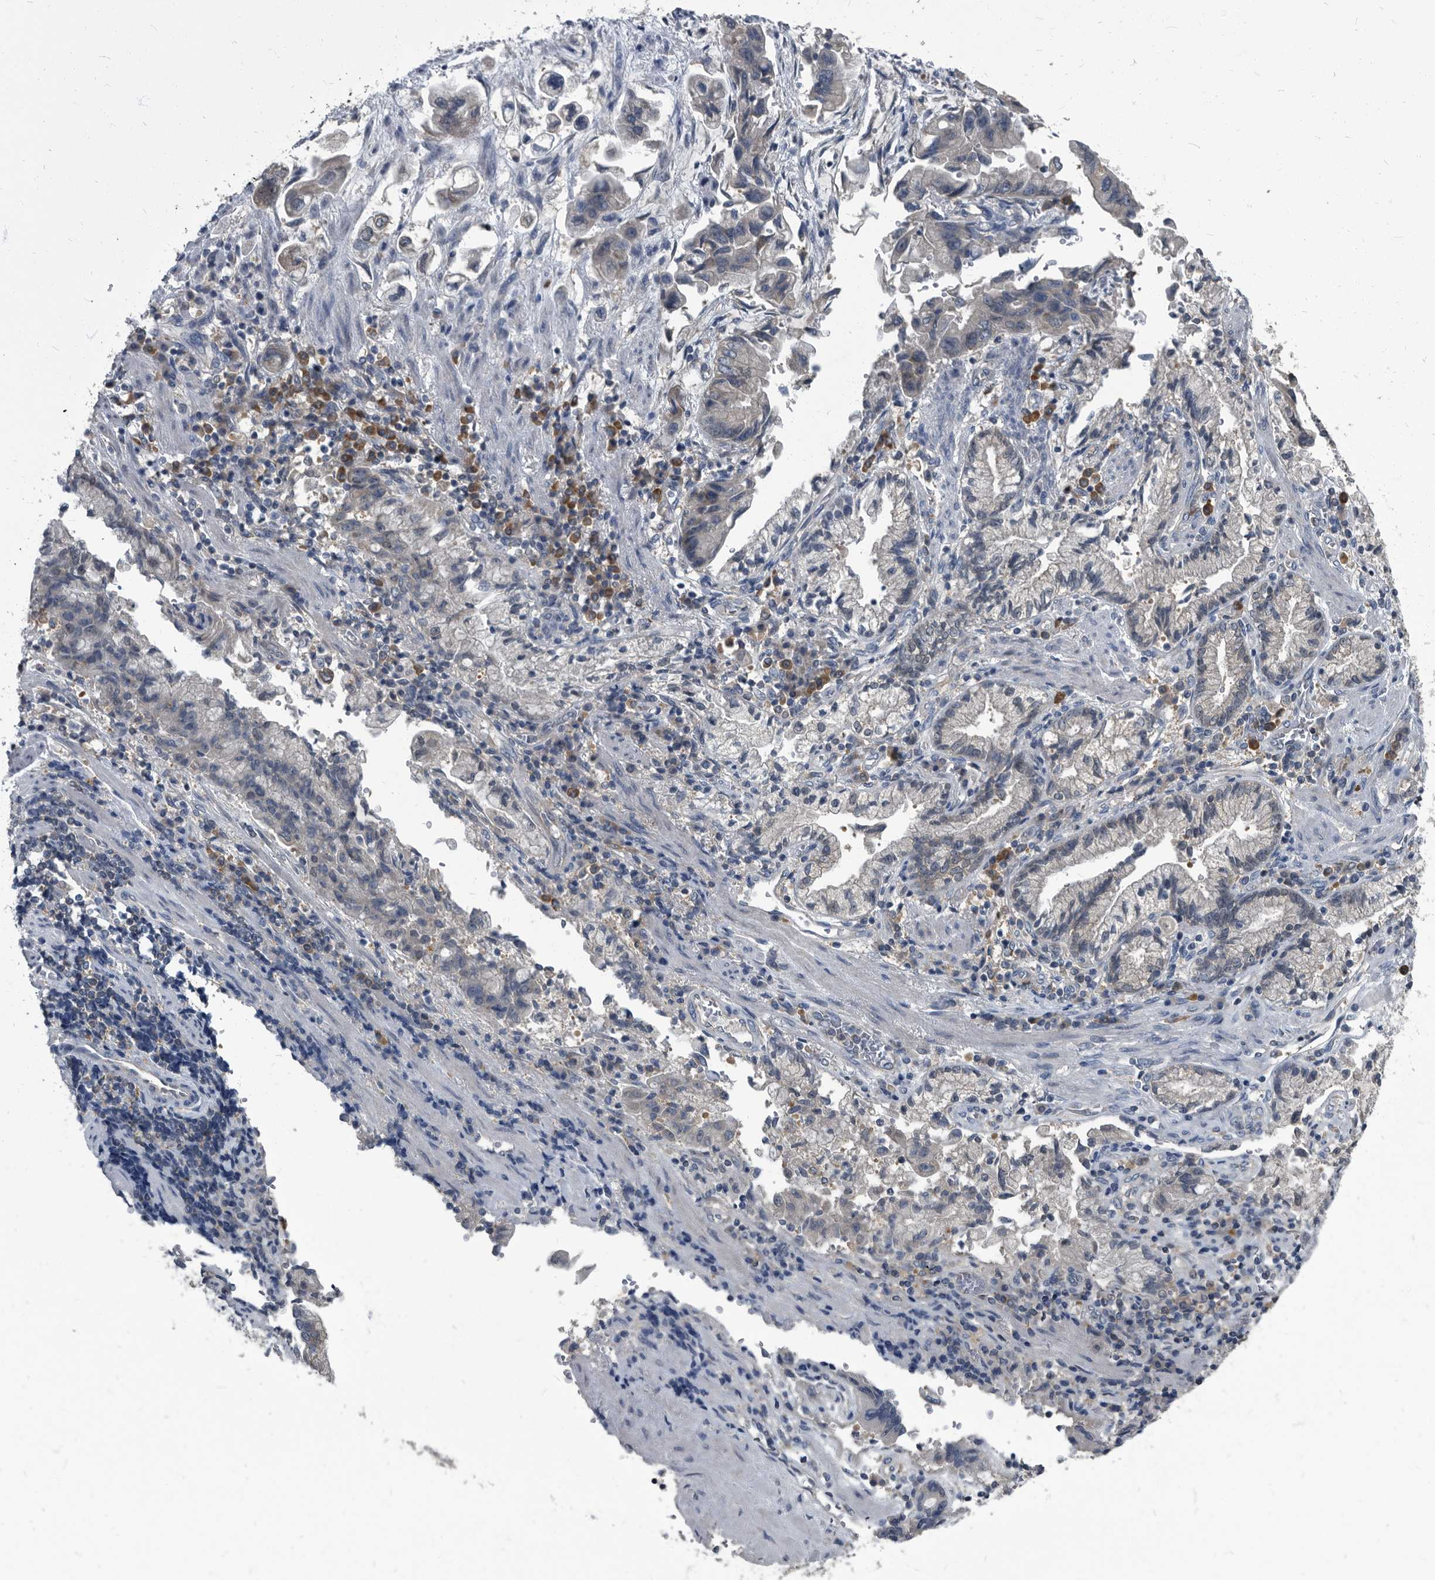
{"staining": {"intensity": "weak", "quantity": "<25%", "location": "cytoplasmic/membranous"}, "tissue": "stomach cancer", "cell_type": "Tumor cells", "image_type": "cancer", "snomed": [{"axis": "morphology", "description": "Adenocarcinoma, NOS"}, {"axis": "topography", "description": "Stomach"}], "caption": "IHC photomicrograph of human stomach cancer stained for a protein (brown), which displays no expression in tumor cells.", "gene": "CDV3", "patient": {"sex": "male", "age": 62}}